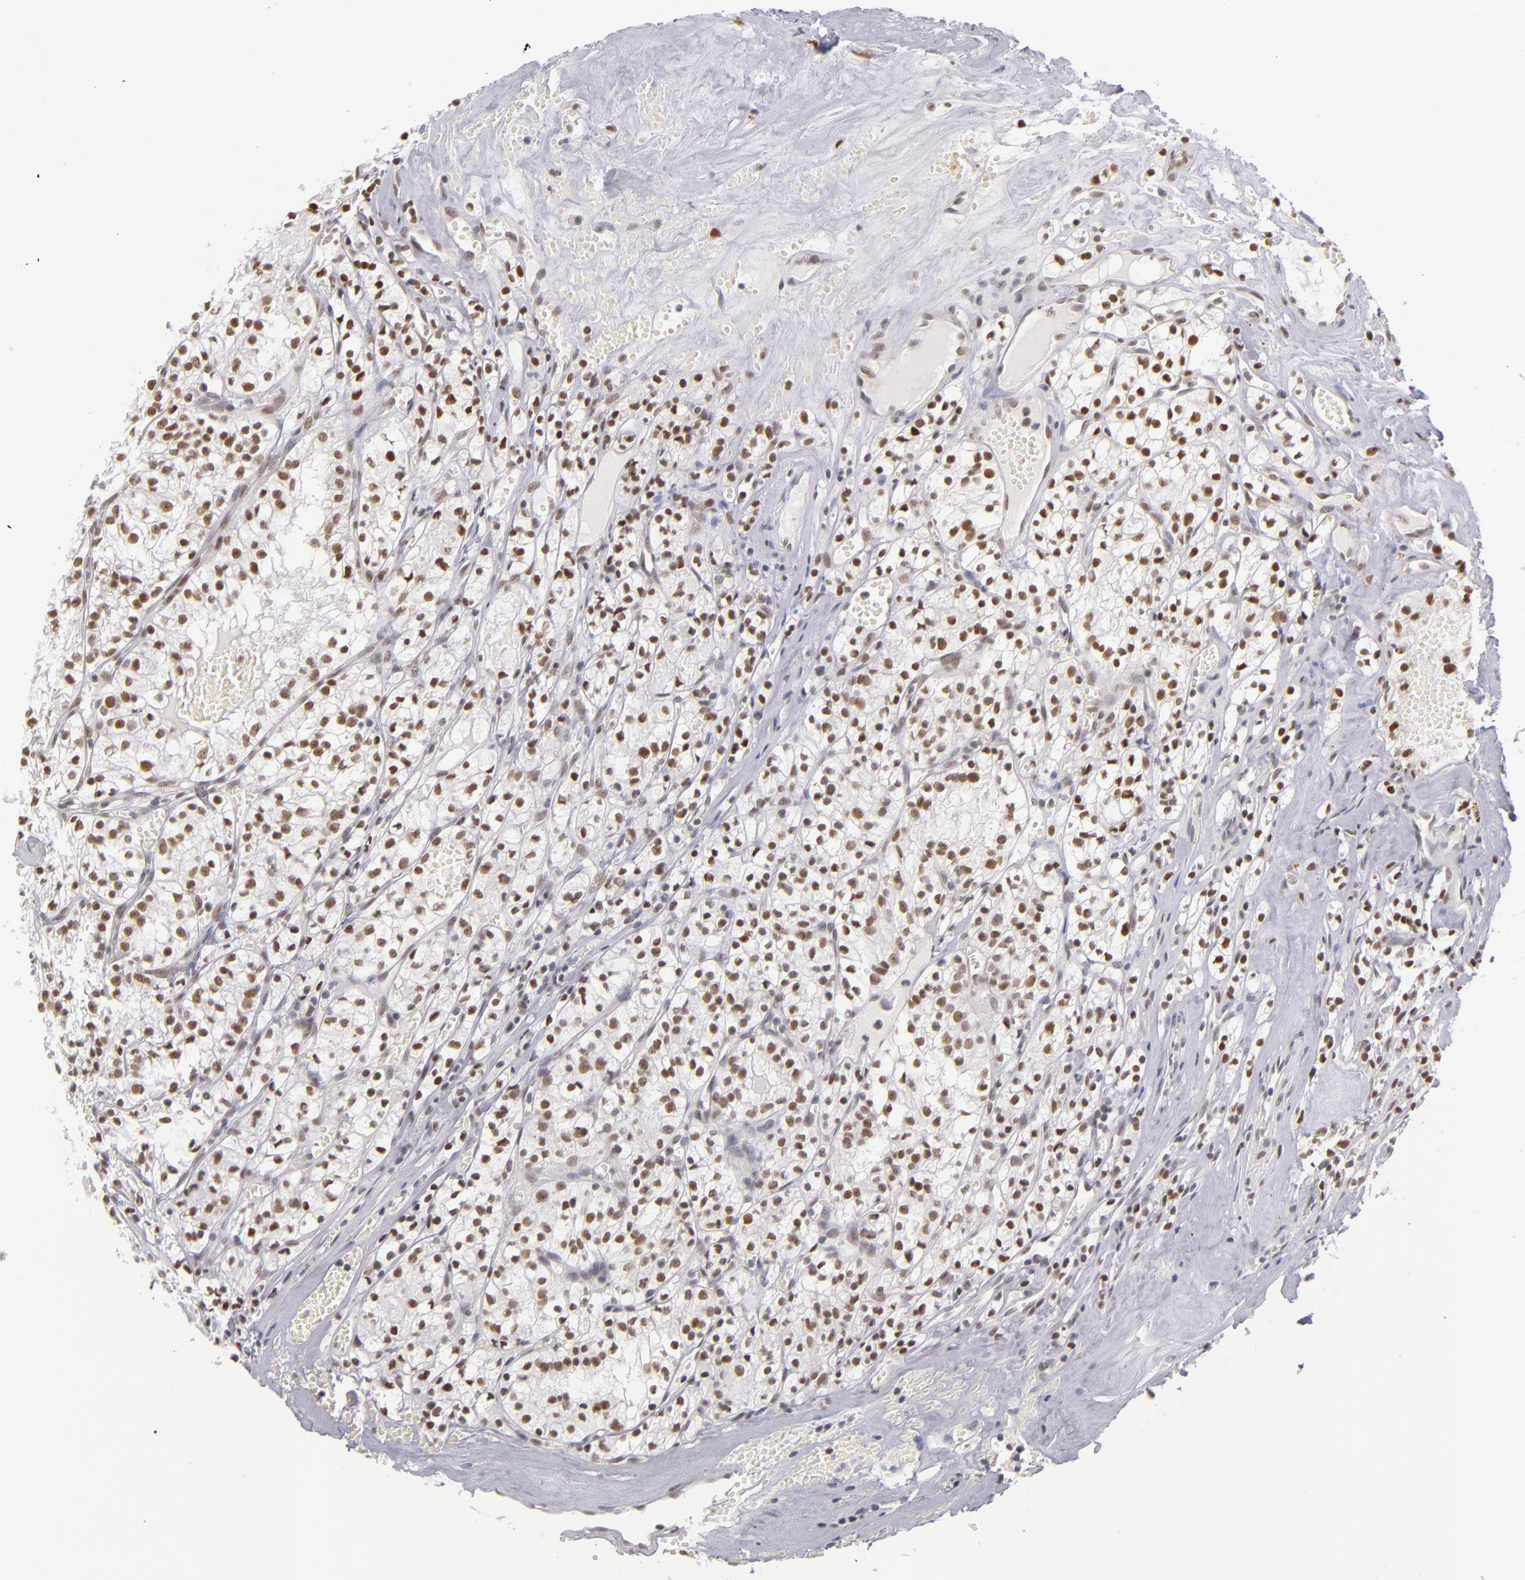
{"staining": {"intensity": "weak", "quantity": ">75%", "location": "nuclear"}, "tissue": "renal cancer", "cell_type": "Tumor cells", "image_type": "cancer", "snomed": [{"axis": "morphology", "description": "Adenocarcinoma, NOS"}, {"axis": "topography", "description": "Kidney"}], "caption": "This histopathology image displays immunohistochemistry staining of human renal adenocarcinoma, with low weak nuclear staining in about >75% of tumor cells.", "gene": "NCOR2", "patient": {"sex": "male", "age": 61}}